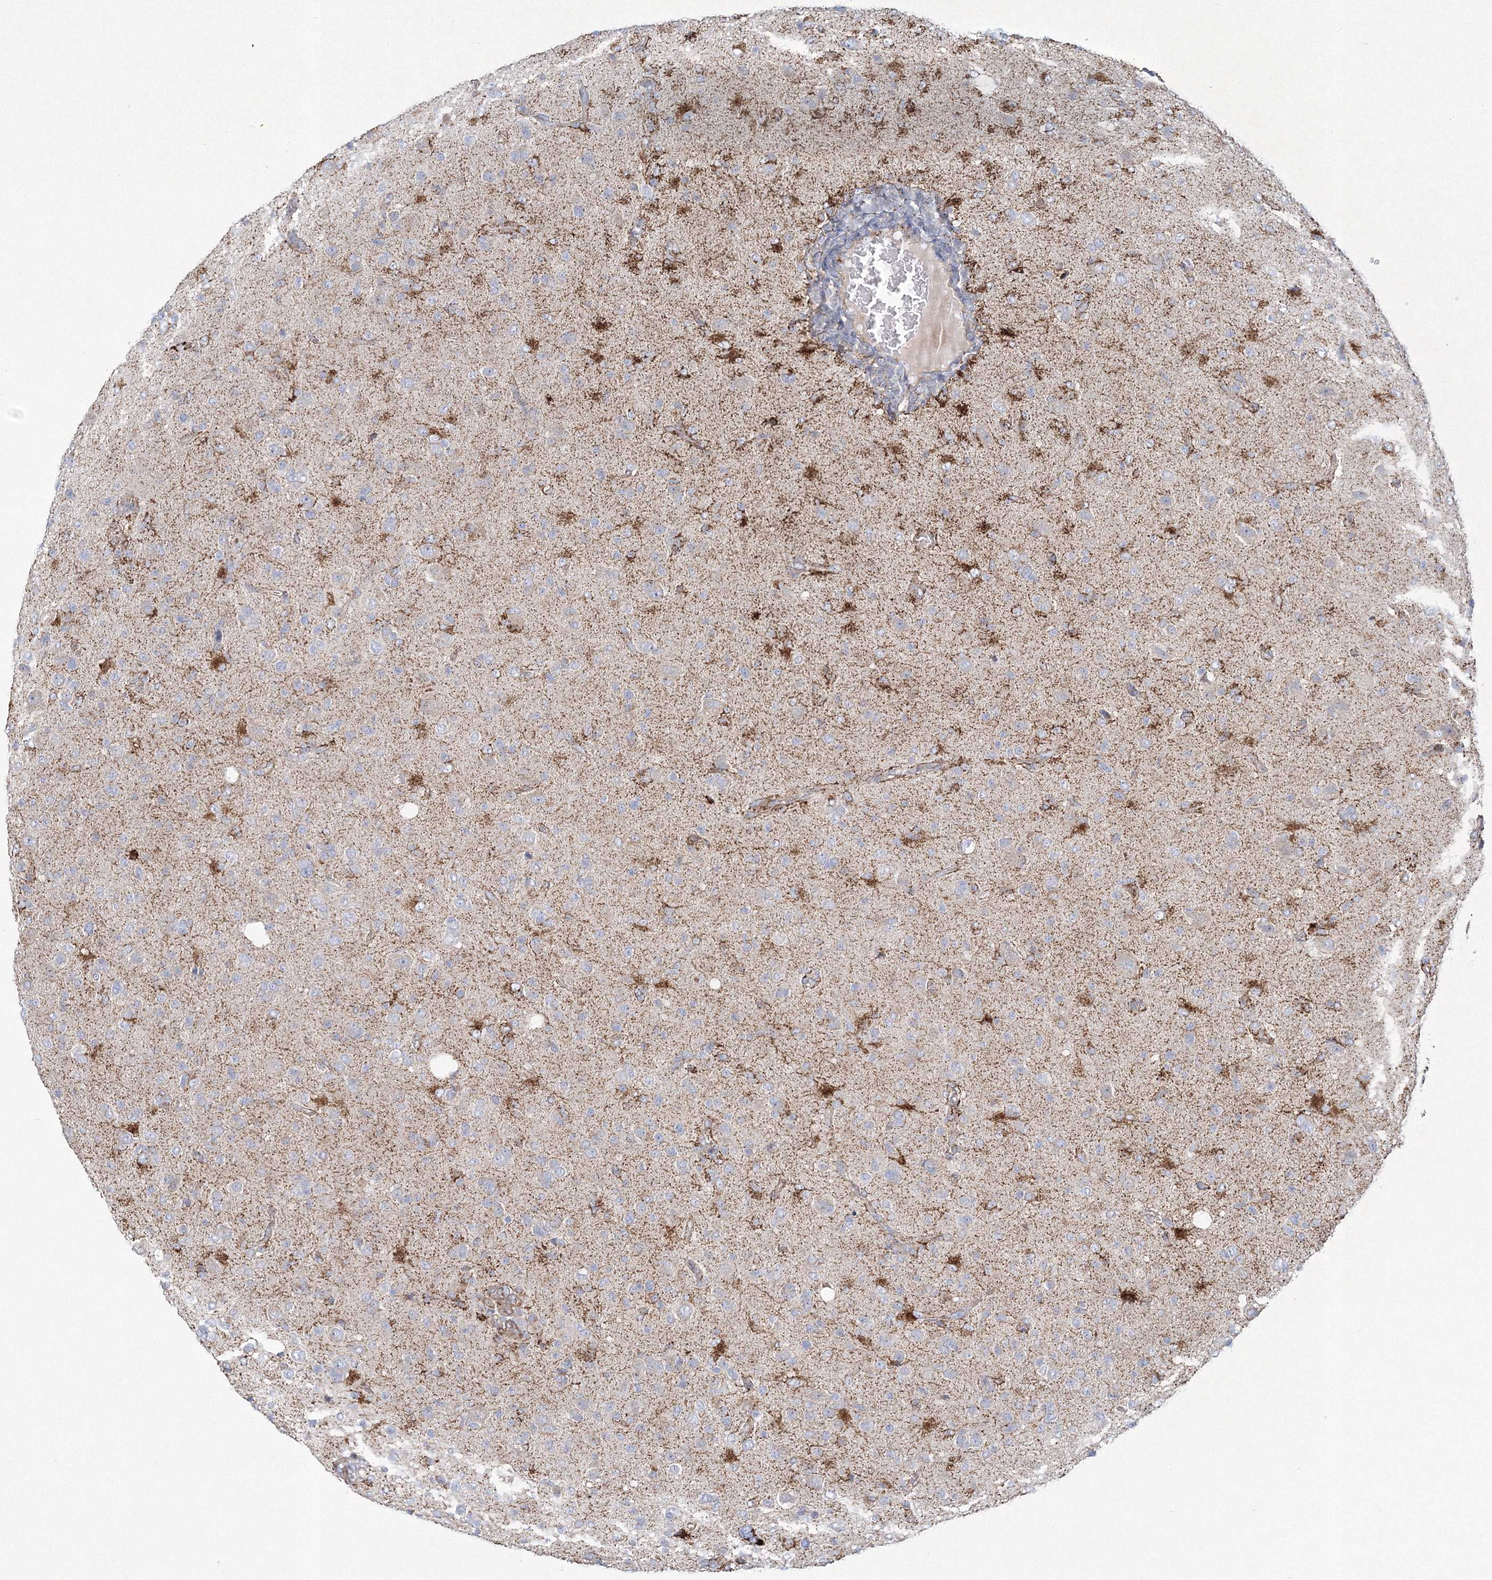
{"staining": {"intensity": "moderate", "quantity": "<25%", "location": "cytoplasmic/membranous"}, "tissue": "glioma", "cell_type": "Tumor cells", "image_type": "cancer", "snomed": [{"axis": "morphology", "description": "Glioma, malignant, High grade"}, {"axis": "topography", "description": "Brain"}], "caption": "This is an image of immunohistochemistry staining of glioma, which shows moderate expression in the cytoplasmic/membranous of tumor cells.", "gene": "WDR49", "patient": {"sex": "female", "age": 57}}